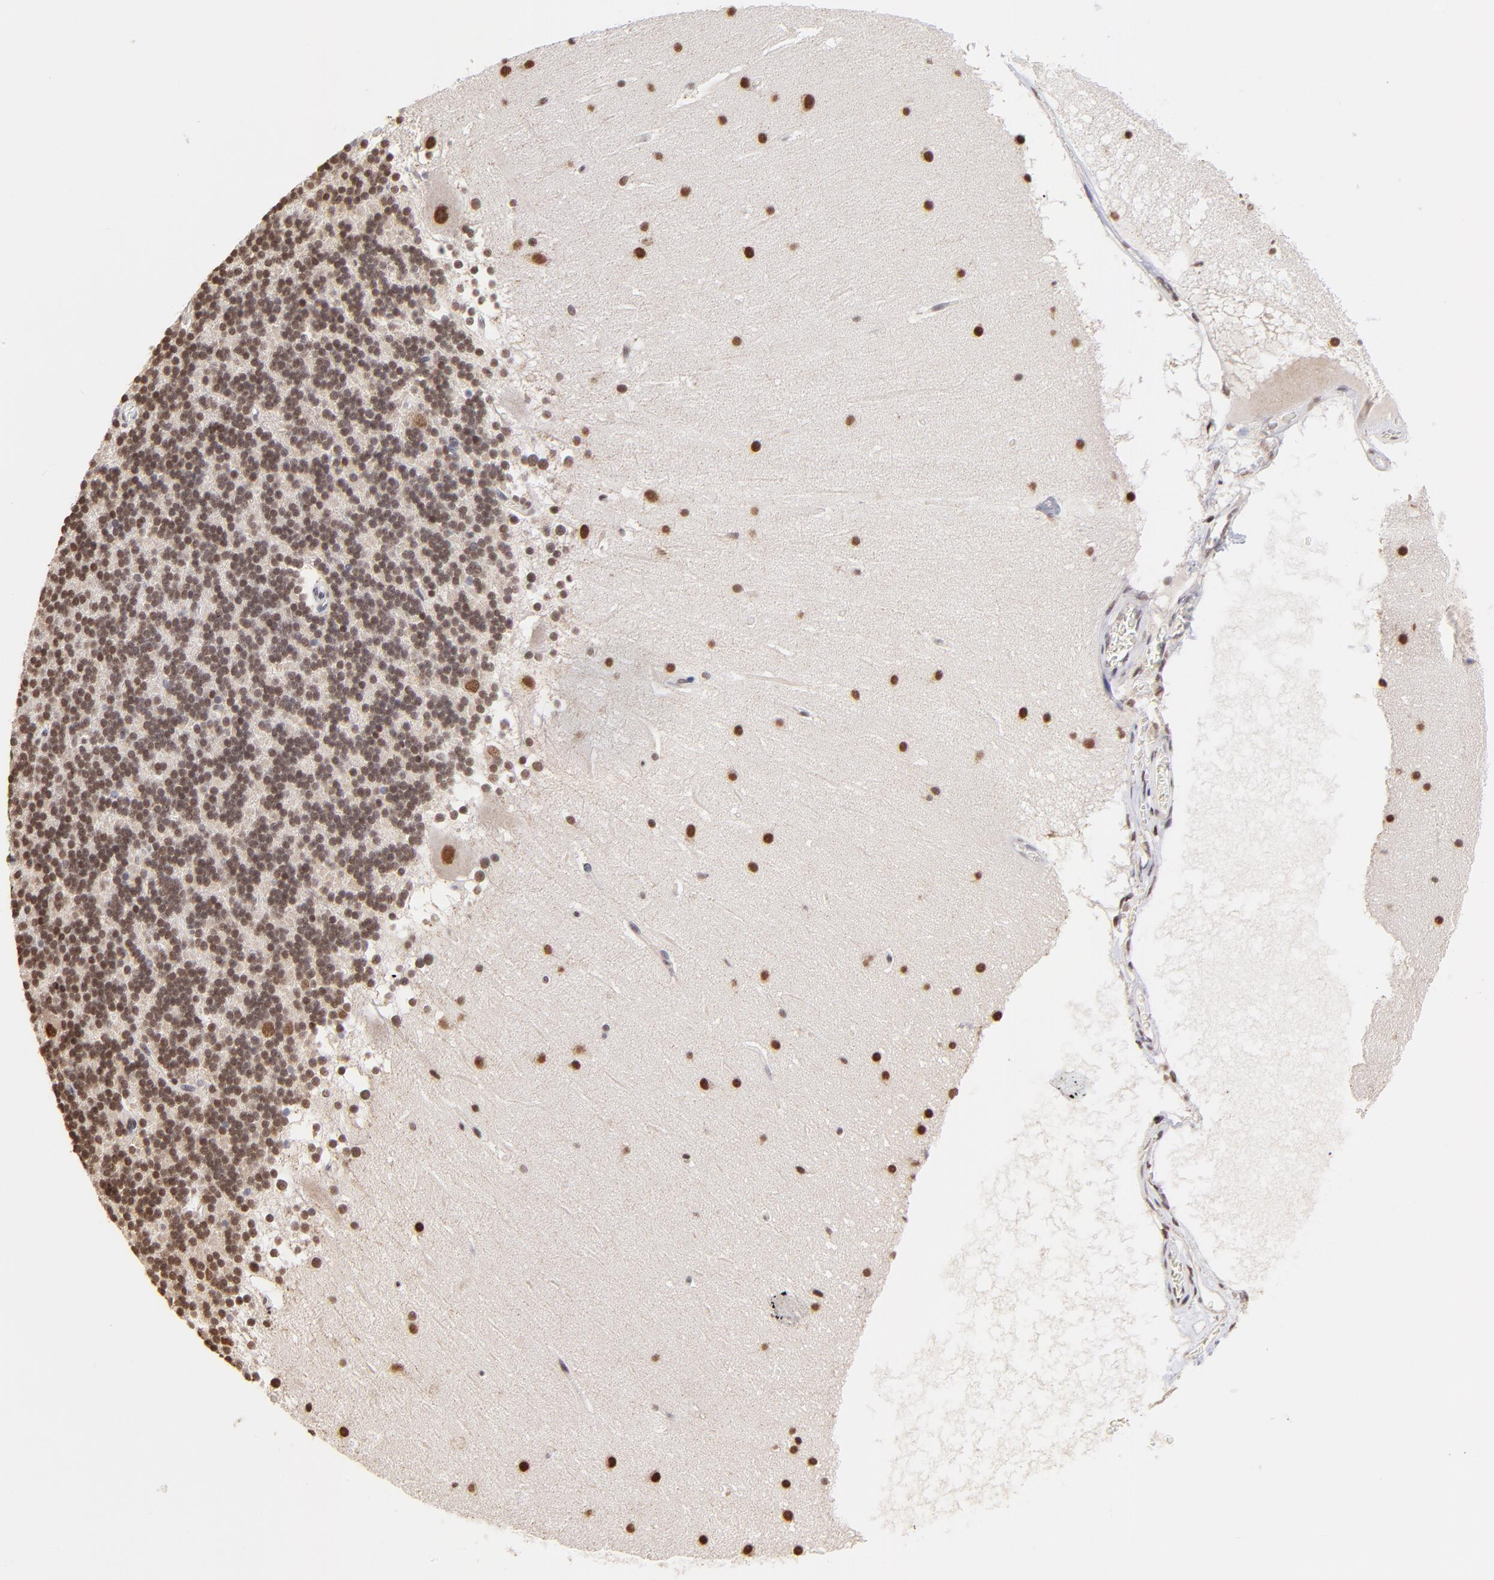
{"staining": {"intensity": "weak", "quantity": ">75%", "location": "nuclear"}, "tissue": "cerebellum", "cell_type": "Cells in granular layer", "image_type": "normal", "snomed": [{"axis": "morphology", "description": "Normal tissue, NOS"}, {"axis": "topography", "description": "Cerebellum"}], "caption": "Cerebellum stained with DAB immunohistochemistry (IHC) shows low levels of weak nuclear staining in approximately >75% of cells in granular layer.", "gene": "ZNF670", "patient": {"sex": "female", "age": 19}}